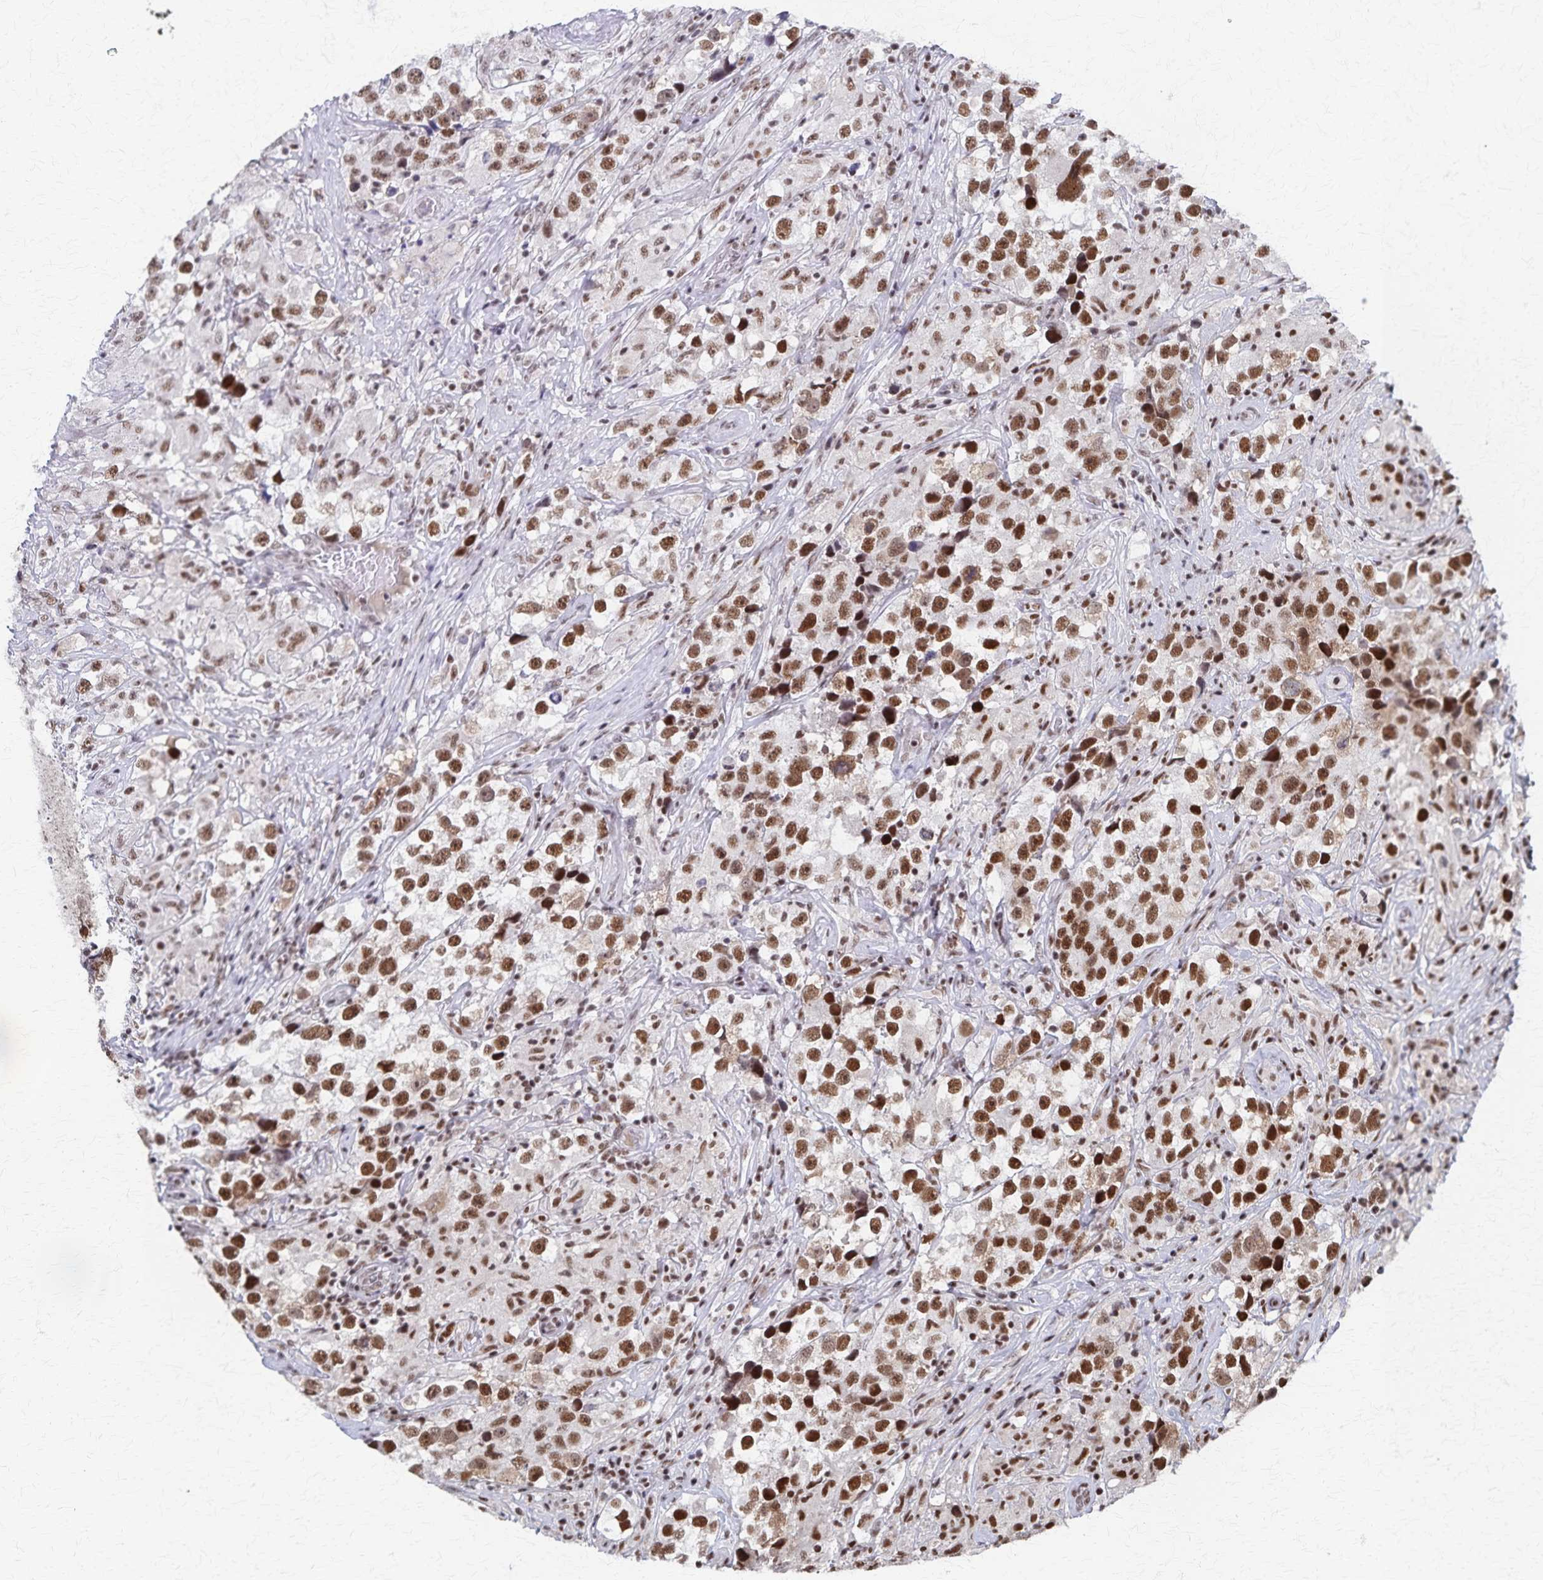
{"staining": {"intensity": "moderate", "quantity": ">75%", "location": "nuclear"}, "tissue": "testis cancer", "cell_type": "Tumor cells", "image_type": "cancer", "snomed": [{"axis": "morphology", "description": "Seminoma, NOS"}, {"axis": "topography", "description": "Testis"}], "caption": "Testis cancer (seminoma) stained with a brown dye displays moderate nuclear positive staining in about >75% of tumor cells.", "gene": "GTF2B", "patient": {"sex": "male", "age": 46}}